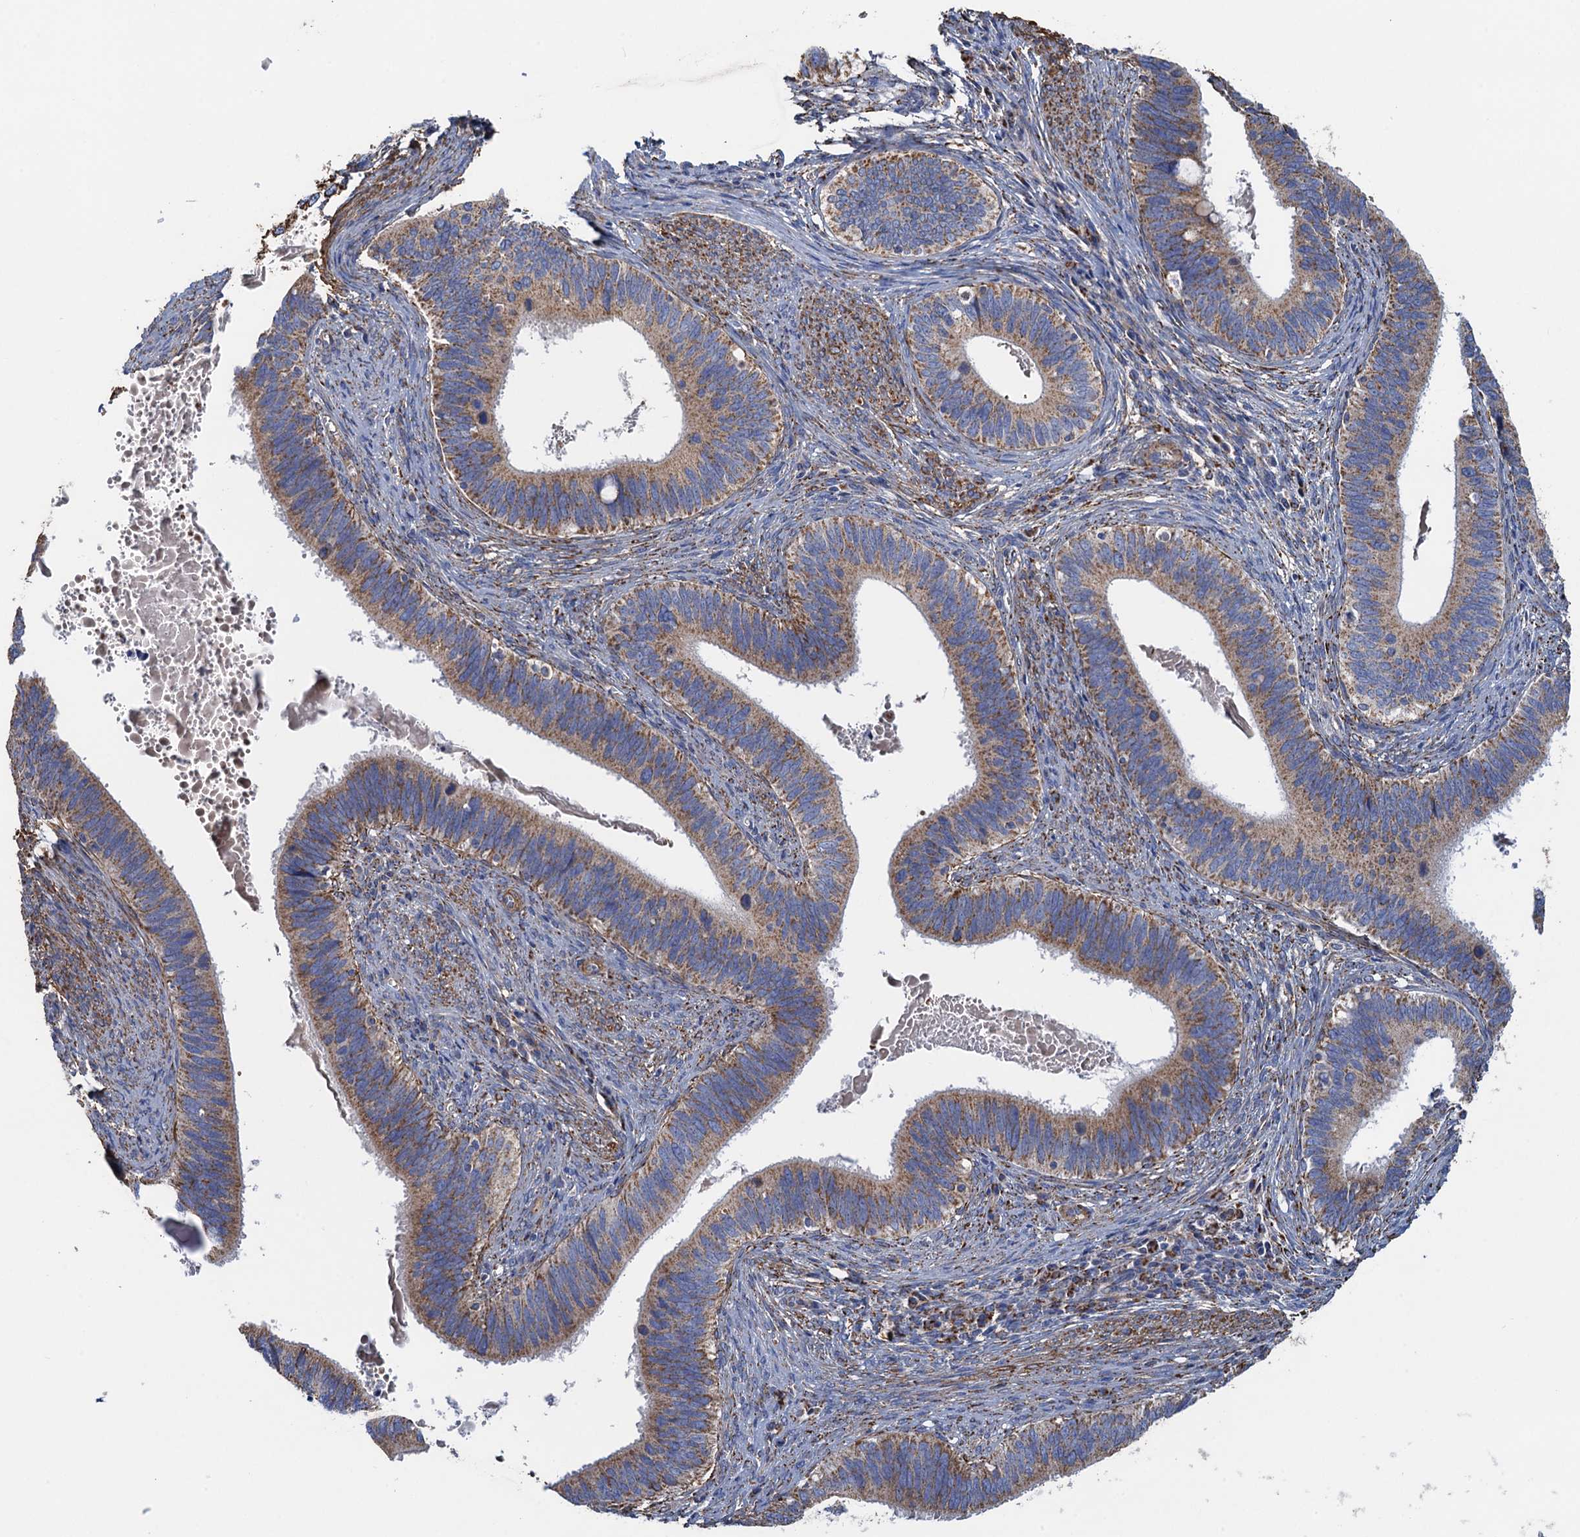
{"staining": {"intensity": "moderate", "quantity": ">75%", "location": "cytoplasmic/membranous"}, "tissue": "cervical cancer", "cell_type": "Tumor cells", "image_type": "cancer", "snomed": [{"axis": "morphology", "description": "Adenocarcinoma, NOS"}, {"axis": "topography", "description": "Cervix"}], "caption": "Immunohistochemistry histopathology image of cervical cancer (adenocarcinoma) stained for a protein (brown), which displays medium levels of moderate cytoplasmic/membranous expression in approximately >75% of tumor cells.", "gene": "GCSH", "patient": {"sex": "female", "age": 42}}